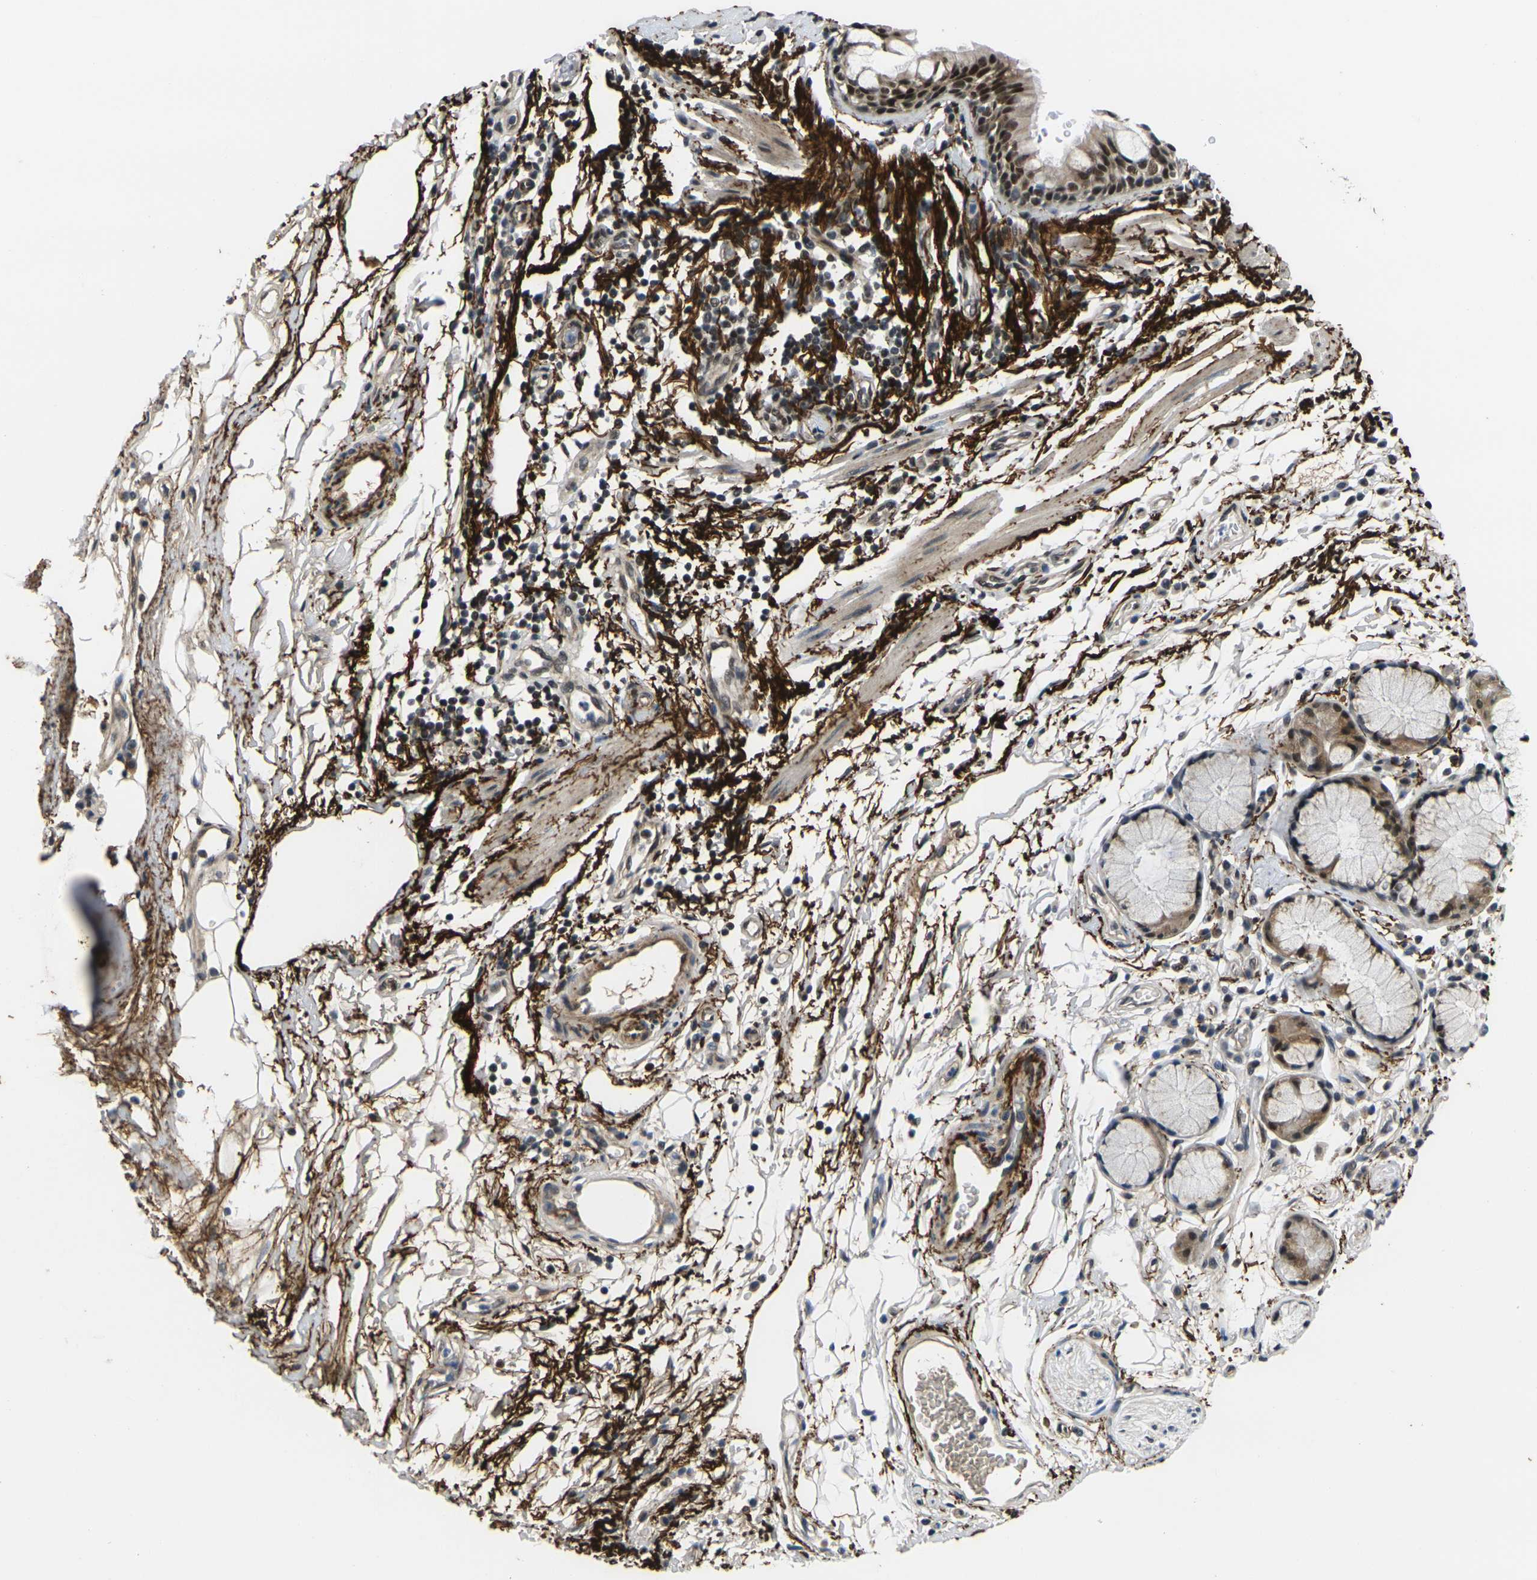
{"staining": {"intensity": "moderate", "quantity": ">75%", "location": "nuclear"}, "tissue": "bronchus", "cell_type": "Respiratory epithelial cells", "image_type": "normal", "snomed": [{"axis": "morphology", "description": "Normal tissue, NOS"}, {"axis": "morphology", "description": "Inflammation, NOS"}, {"axis": "topography", "description": "Cartilage tissue"}, {"axis": "topography", "description": "Bronchus"}], "caption": "DAB immunohistochemical staining of normal human bronchus displays moderate nuclear protein expression in about >75% of respiratory epithelial cells. Ihc stains the protein in brown and the nuclei are stained blue.", "gene": "RBM7", "patient": {"sex": "male", "age": 77}}